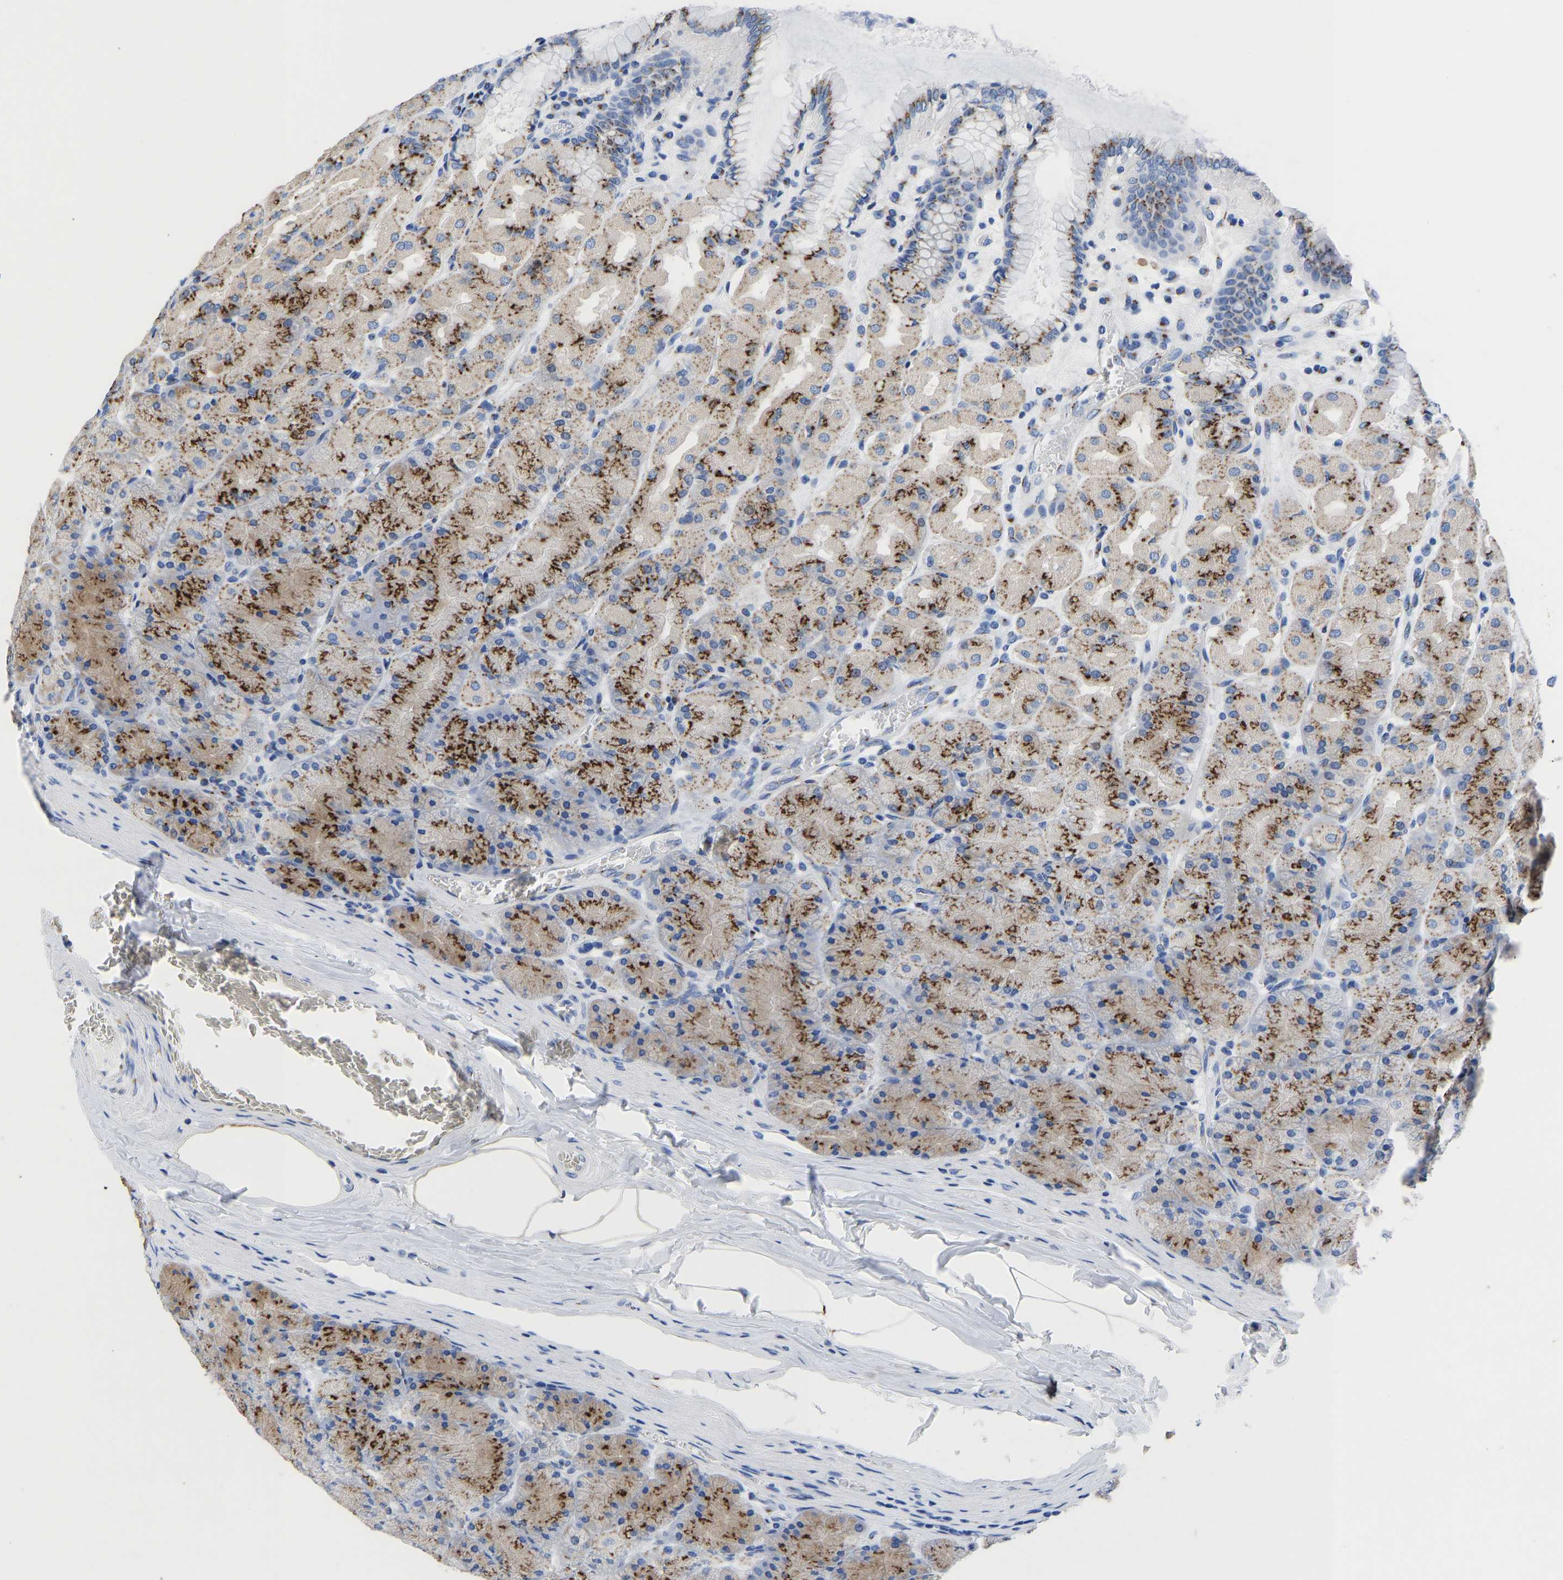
{"staining": {"intensity": "strong", "quantity": ">75%", "location": "cytoplasmic/membranous"}, "tissue": "stomach", "cell_type": "Glandular cells", "image_type": "normal", "snomed": [{"axis": "morphology", "description": "Normal tissue, NOS"}, {"axis": "topography", "description": "Stomach, upper"}], "caption": "Normal stomach shows strong cytoplasmic/membranous staining in approximately >75% of glandular cells, visualized by immunohistochemistry.", "gene": "TMEM87A", "patient": {"sex": "female", "age": 56}}